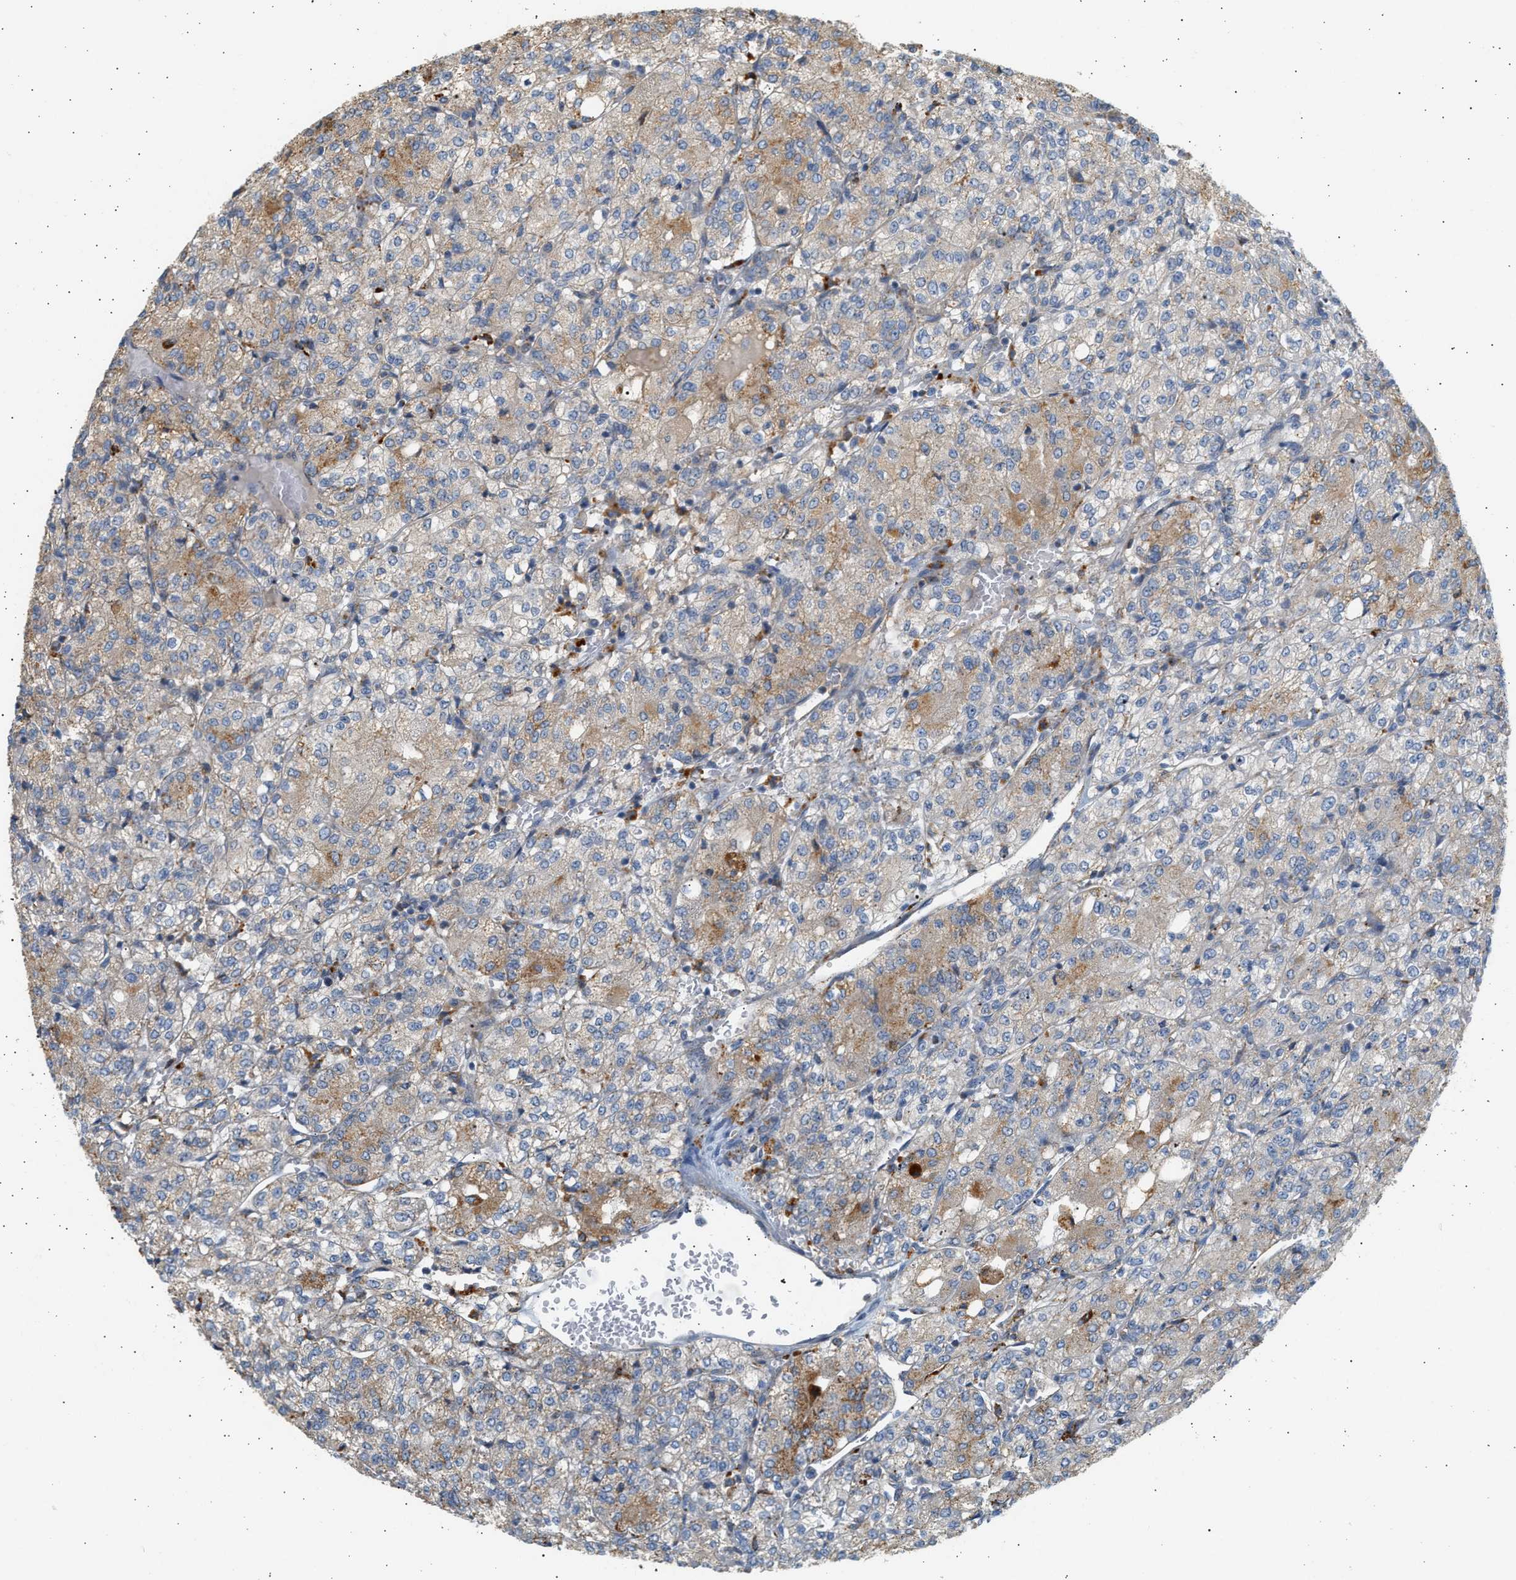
{"staining": {"intensity": "moderate", "quantity": "25%-75%", "location": "cytoplasmic/membranous"}, "tissue": "renal cancer", "cell_type": "Tumor cells", "image_type": "cancer", "snomed": [{"axis": "morphology", "description": "Adenocarcinoma, NOS"}, {"axis": "topography", "description": "Kidney"}], "caption": "Renal adenocarcinoma tissue displays moderate cytoplasmic/membranous expression in approximately 25%-75% of tumor cells", "gene": "ENTHD1", "patient": {"sex": "male", "age": 77}}